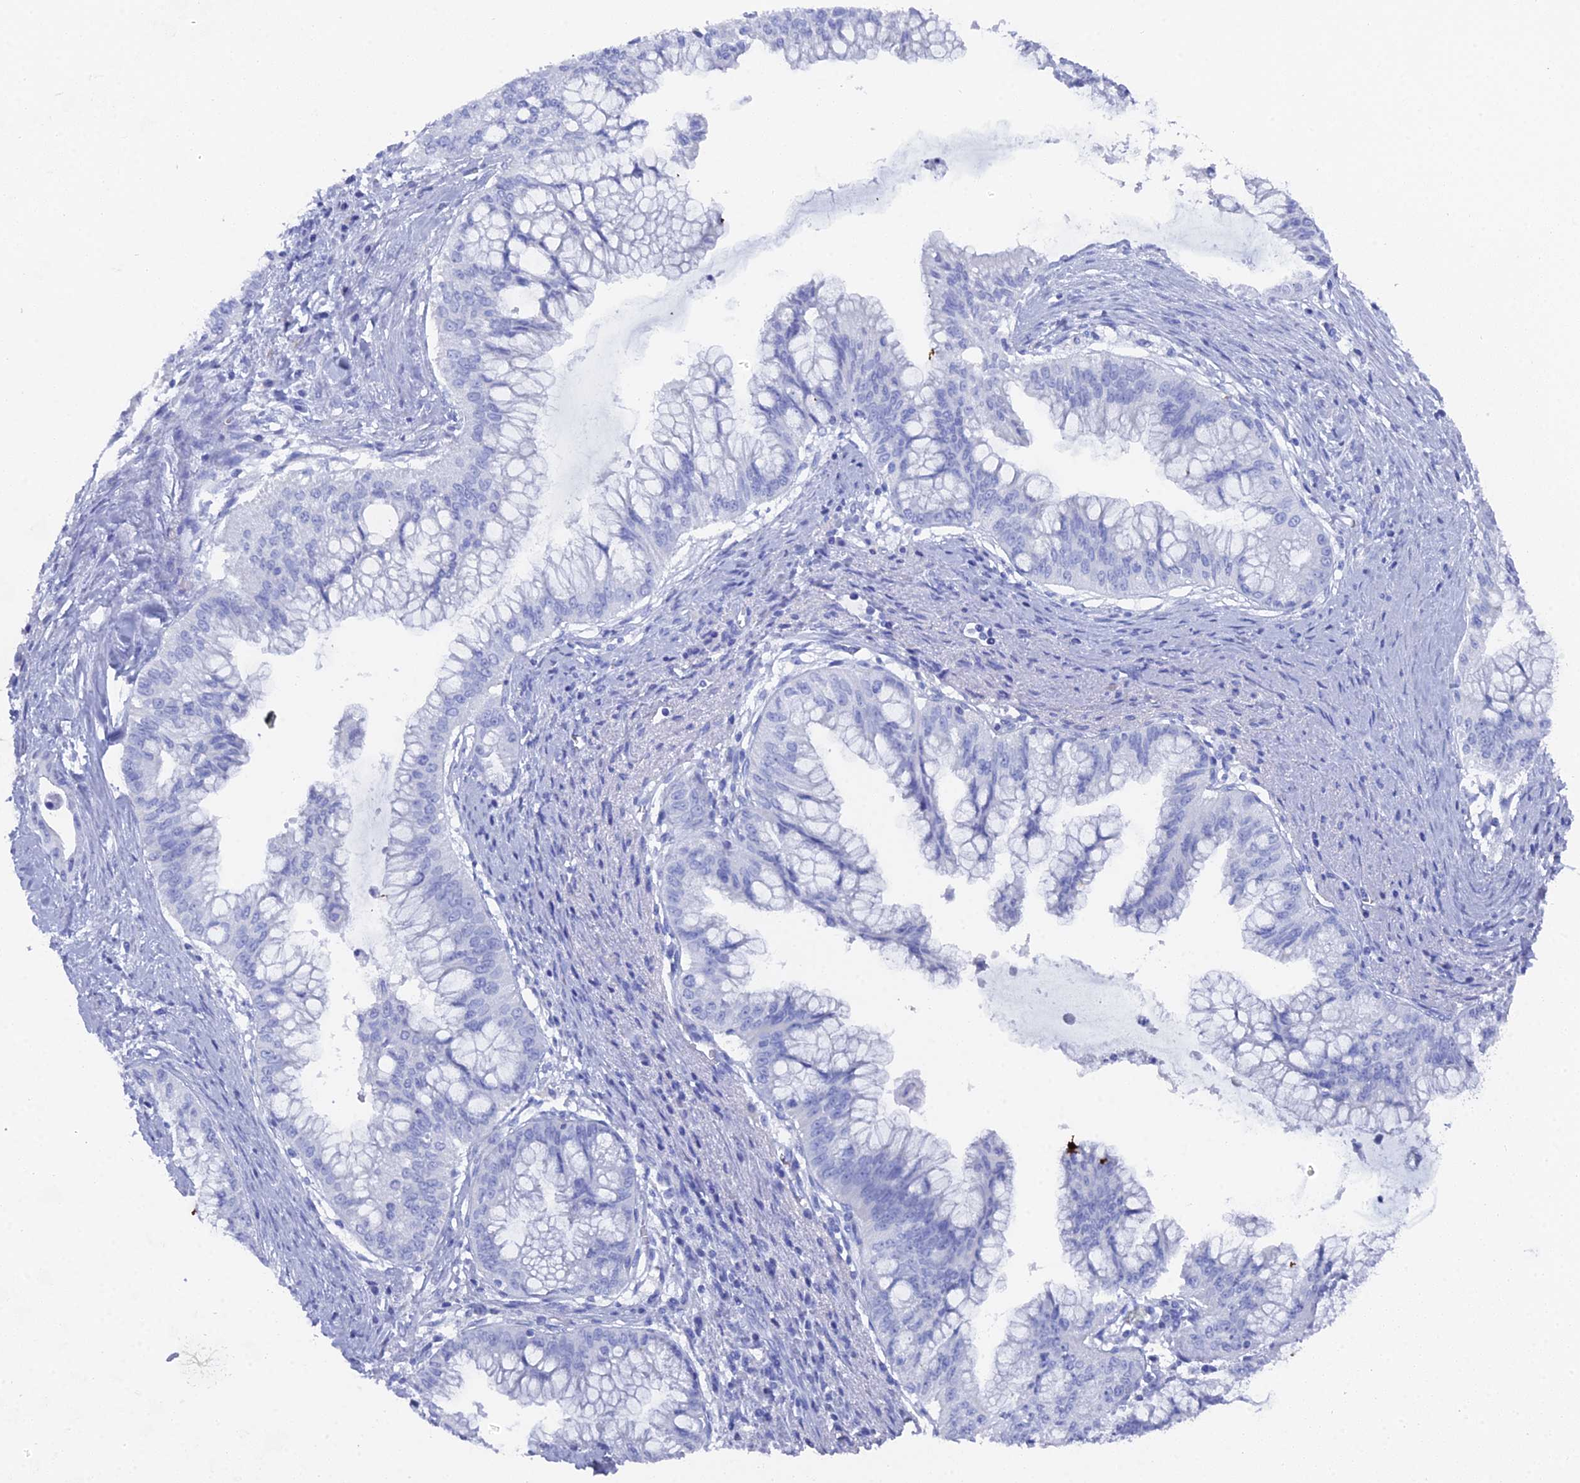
{"staining": {"intensity": "negative", "quantity": "none", "location": "none"}, "tissue": "pancreatic cancer", "cell_type": "Tumor cells", "image_type": "cancer", "snomed": [{"axis": "morphology", "description": "Adenocarcinoma, NOS"}, {"axis": "topography", "description": "Pancreas"}], "caption": "DAB (3,3'-diaminobenzidine) immunohistochemical staining of human pancreatic adenocarcinoma exhibits no significant staining in tumor cells.", "gene": "ENPP3", "patient": {"sex": "male", "age": 46}}